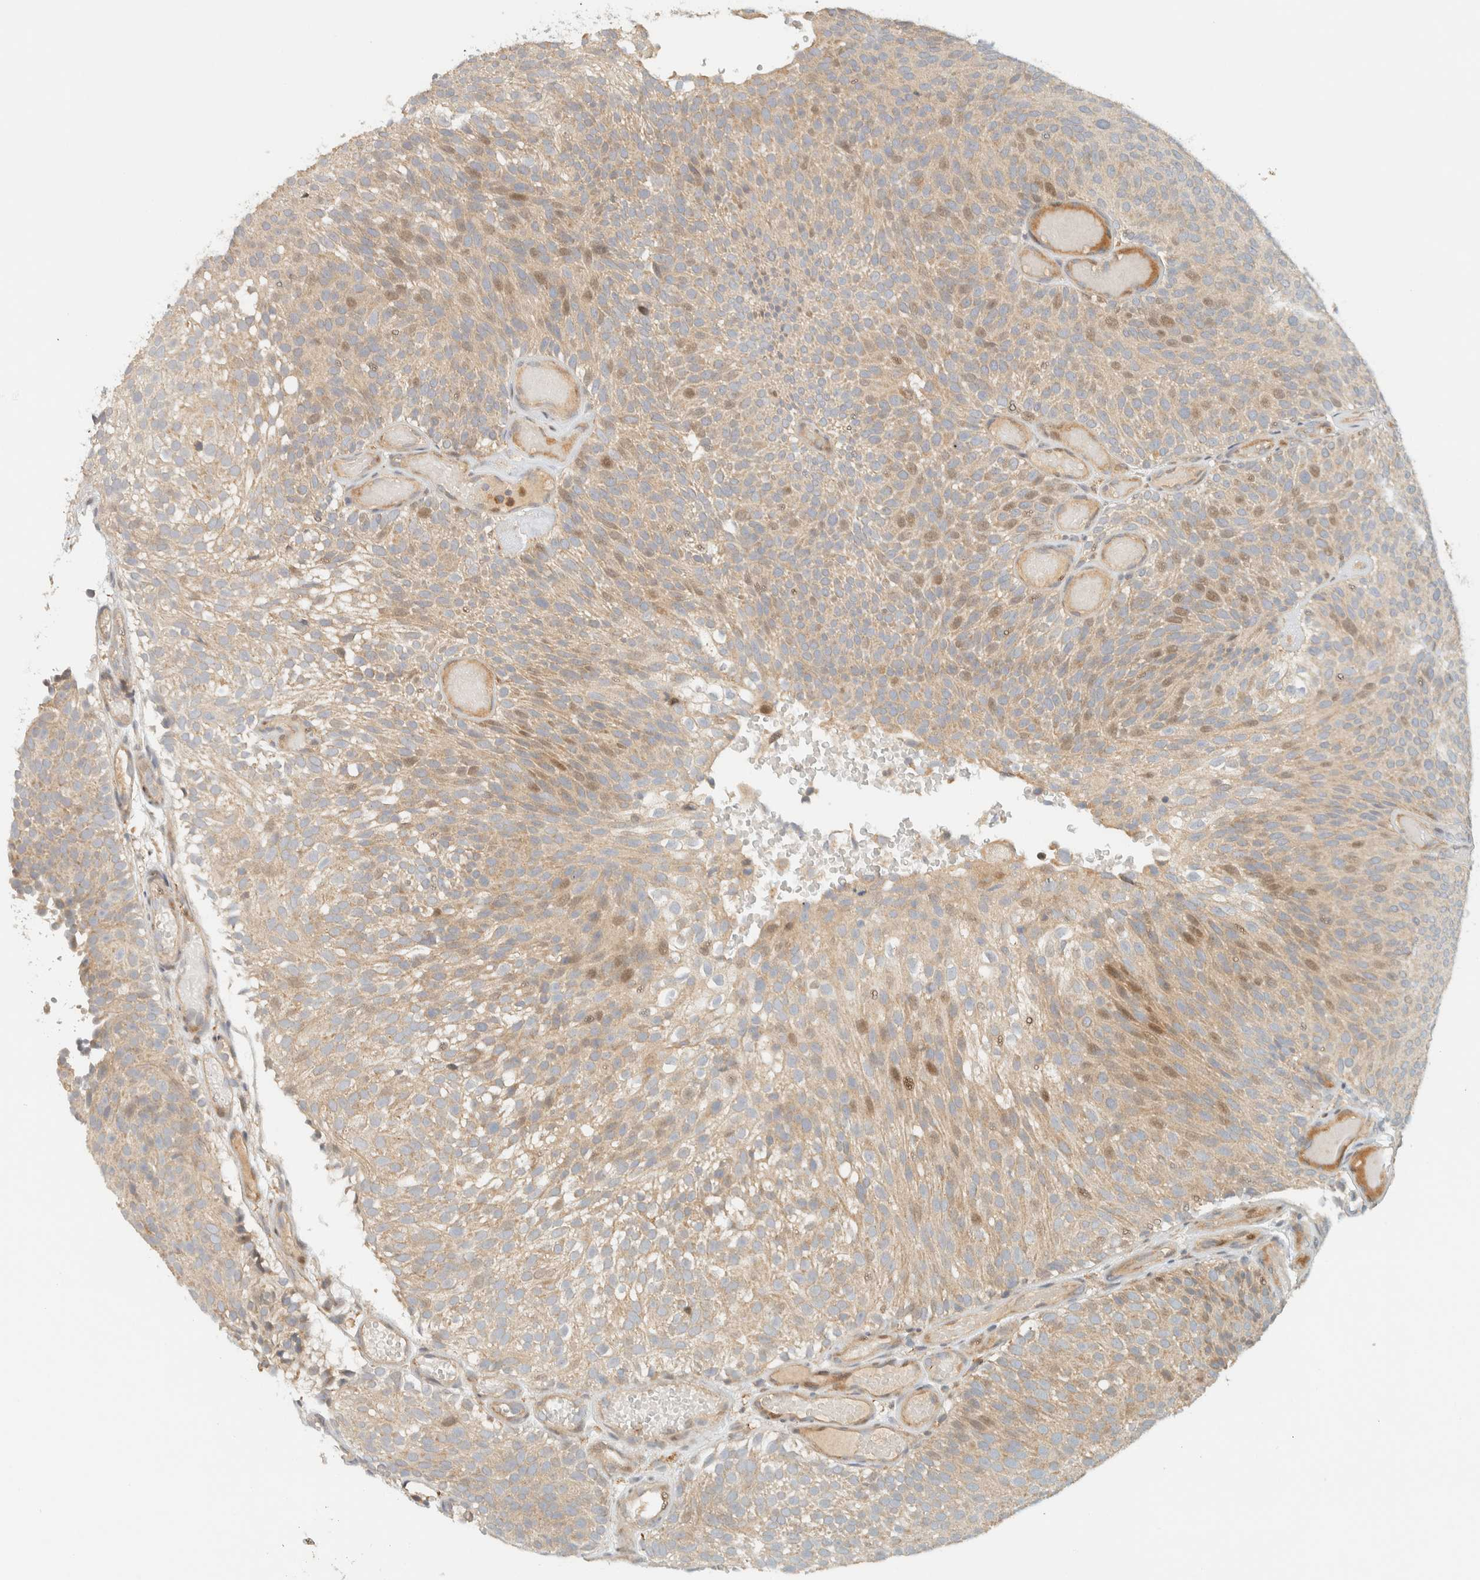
{"staining": {"intensity": "weak", "quantity": ">75%", "location": "cytoplasmic/membranous,nuclear"}, "tissue": "urothelial cancer", "cell_type": "Tumor cells", "image_type": "cancer", "snomed": [{"axis": "morphology", "description": "Urothelial carcinoma, Low grade"}, {"axis": "topography", "description": "Urinary bladder"}], "caption": "Protein expression analysis of human urothelial cancer reveals weak cytoplasmic/membranous and nuclear staining in about >75% of tumor cells.", "gene": "CCDC171", "patient": {"sex": "male", "age": 78}}